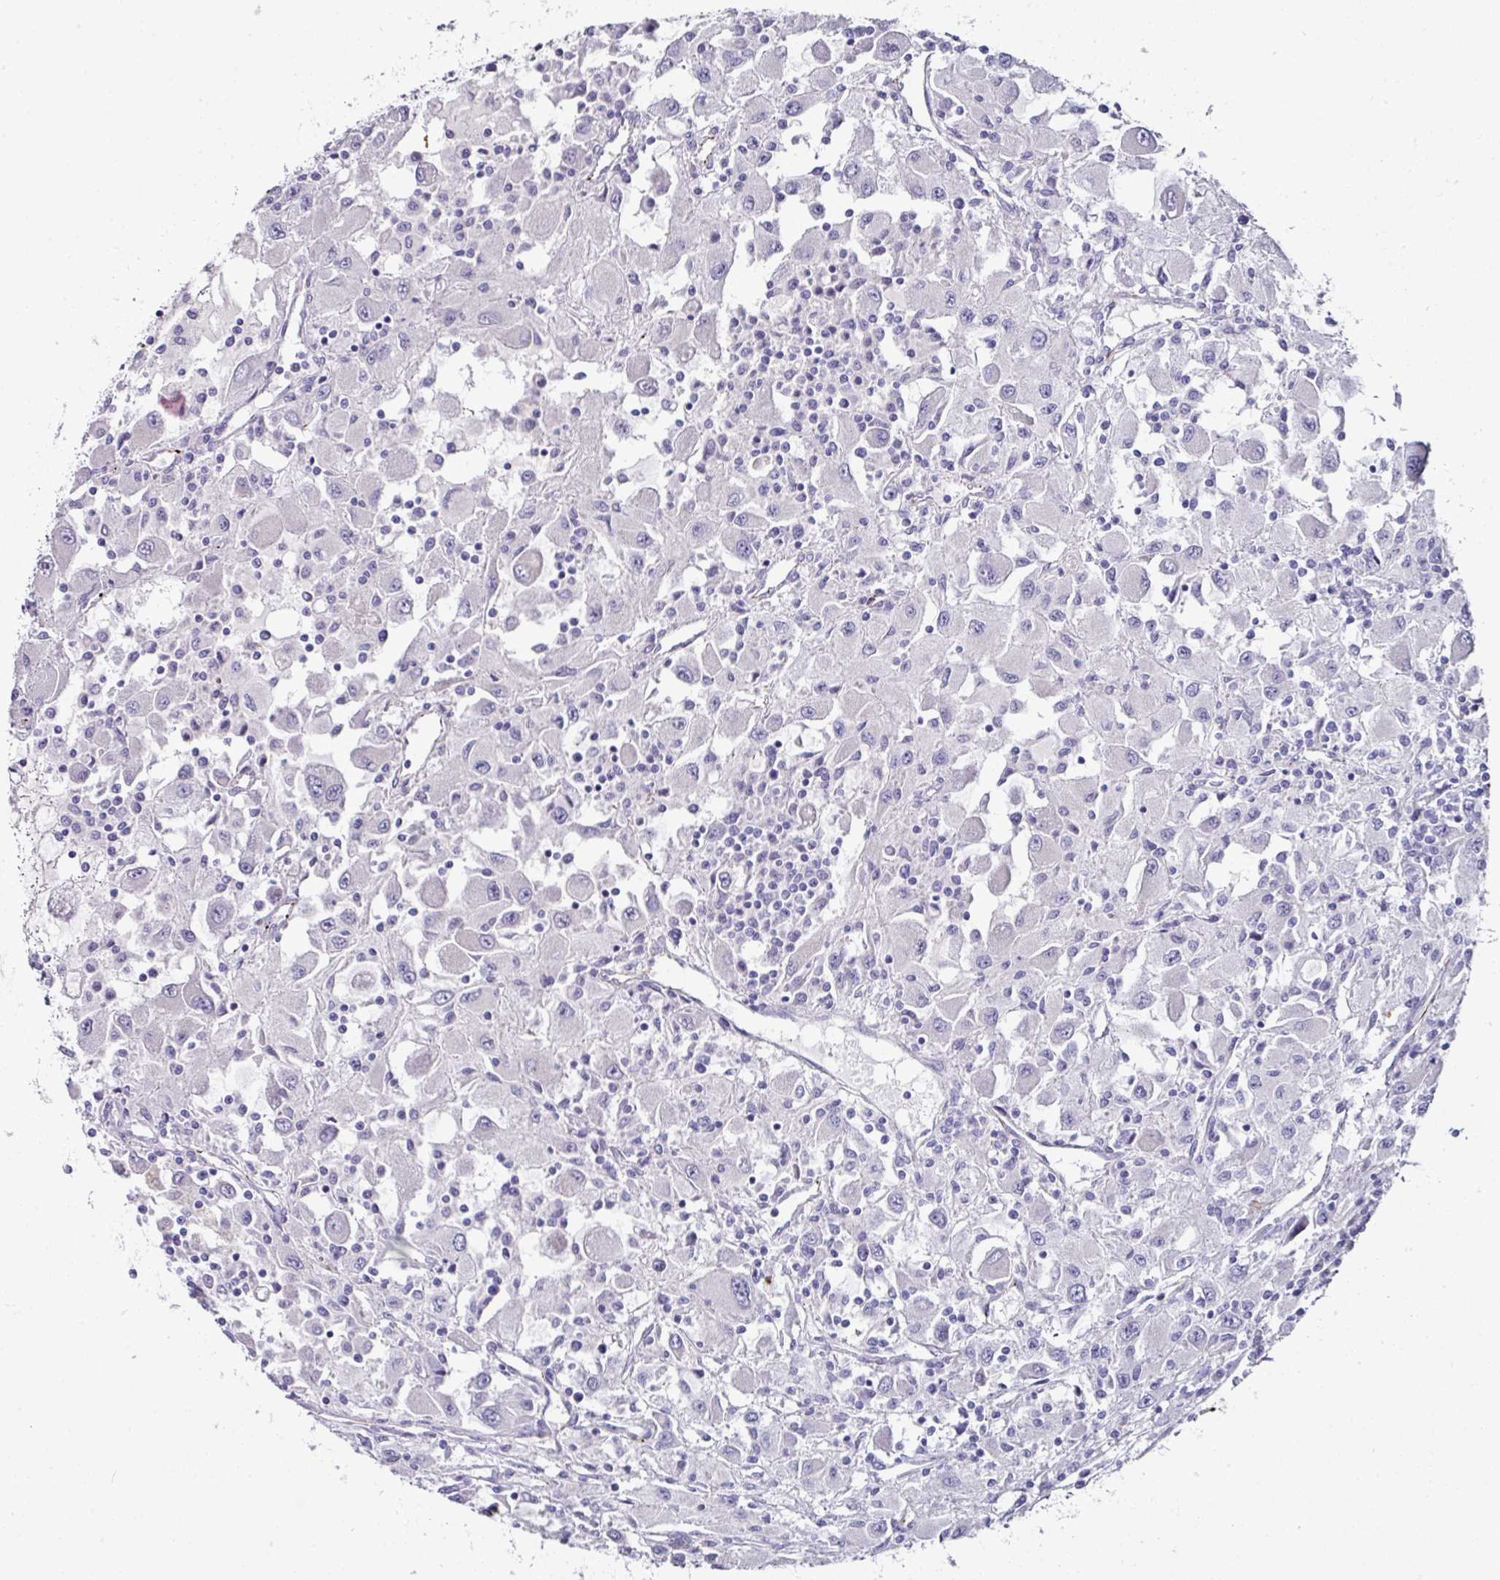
{"staining": {"intensity": "negative", "quantity": "none", "location": "none"}, "tissue": "renal cancer", "cell_type": "Tumor cells", "image_type": "cancer", "snomed": [{"axis": "morphology", "description": "Adenocarcinoma, NOS"}, {"axis": "topography", "description": "Kidney"}], "caption": "Protein analysis of renal cancer exhibits no significant staining in tumor cells.", "gene": "TMPRSS9", "patient": {"sex": "female", "age": 67}}